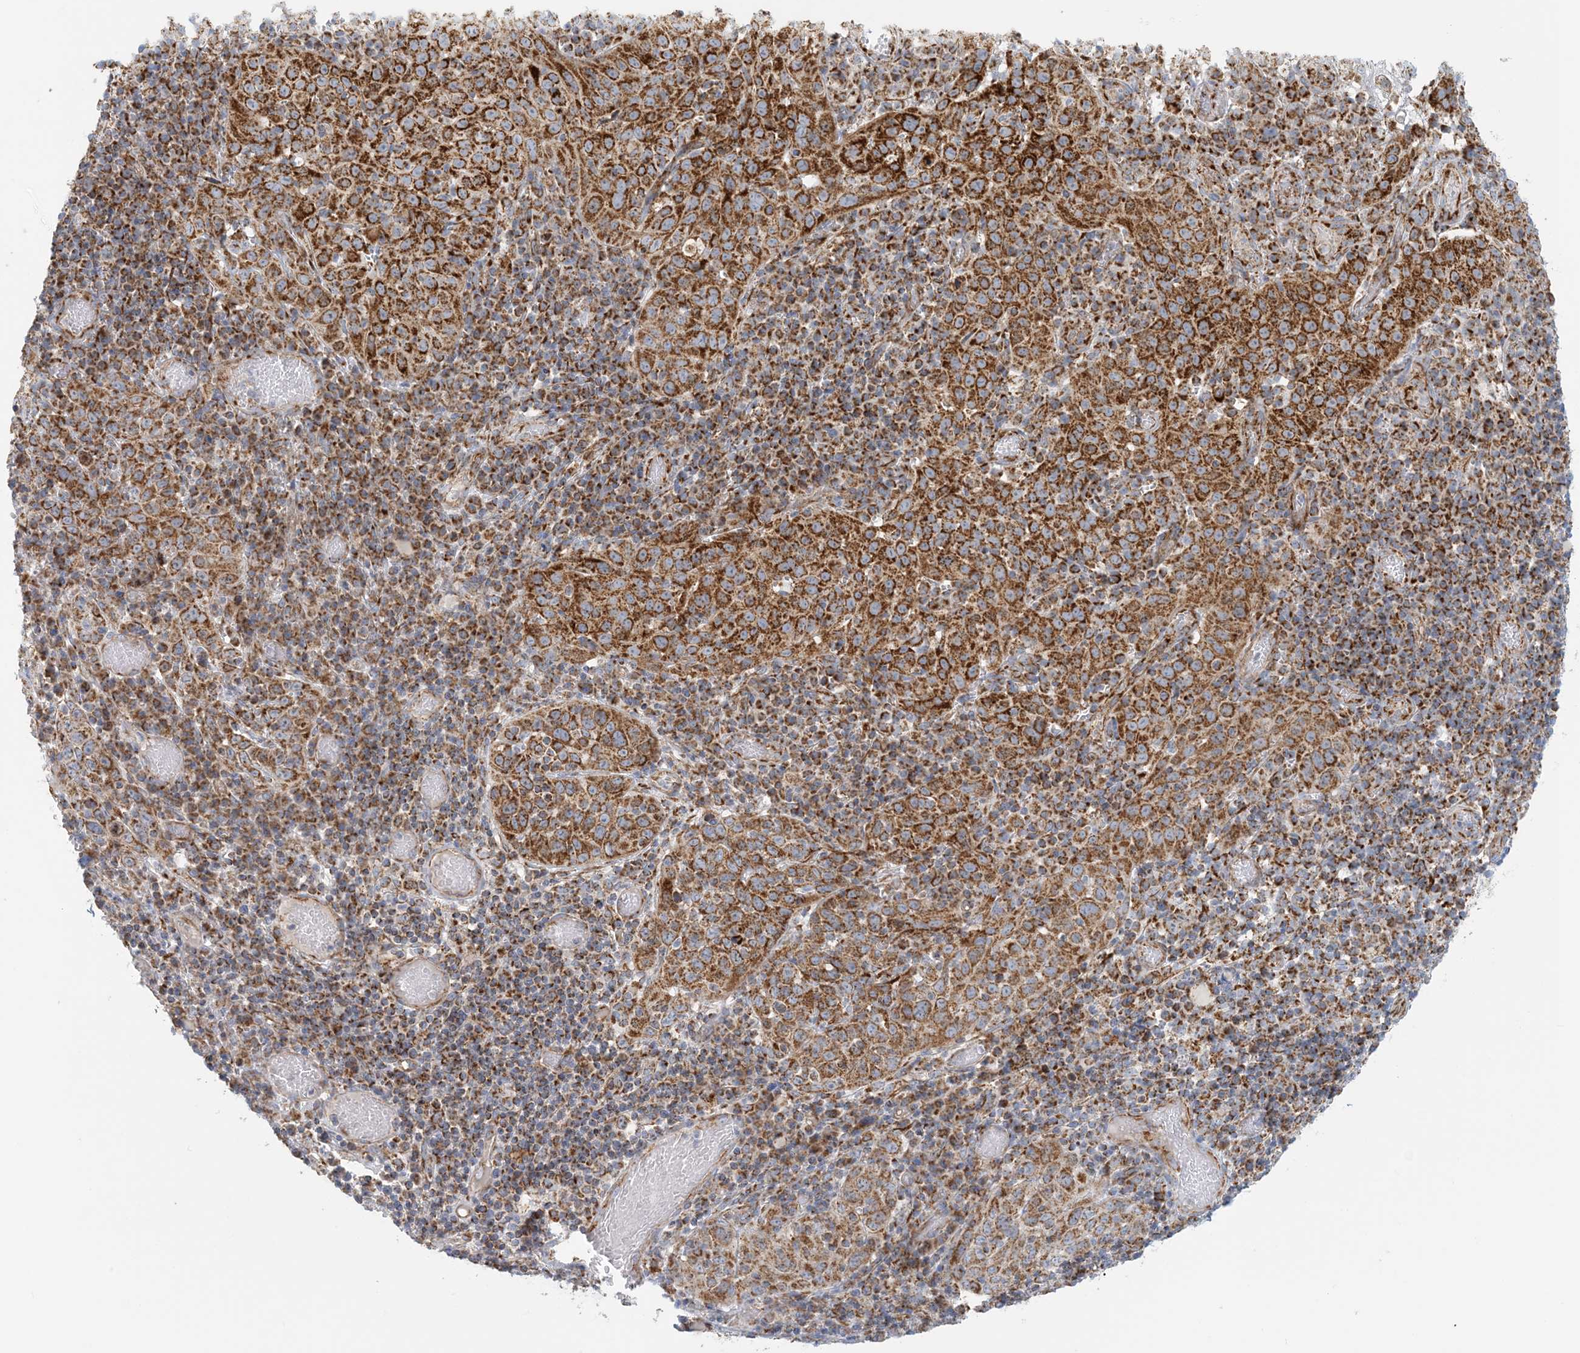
{"staining": {"intensity": "strong", "quantity": ">75%", "location": "cytoplasmic/membranous"}, "tissue": "cervical cancer", "cell_type": "Tumor cells", "image_type": "cancer", "snomed": [{"axis": "morphology", "description": "Squamous cell carcinoma, NOS"}, {"axis": "topography", "description": "Cervix"}], "caption": "The histopathology image exhibits staining of cervical cancer, revealing strong cytoplasmic/membranous protein staining (brown color) within tumor cells.", "gene": "COA3", "patient": {"sex": "female", "age": 46}}